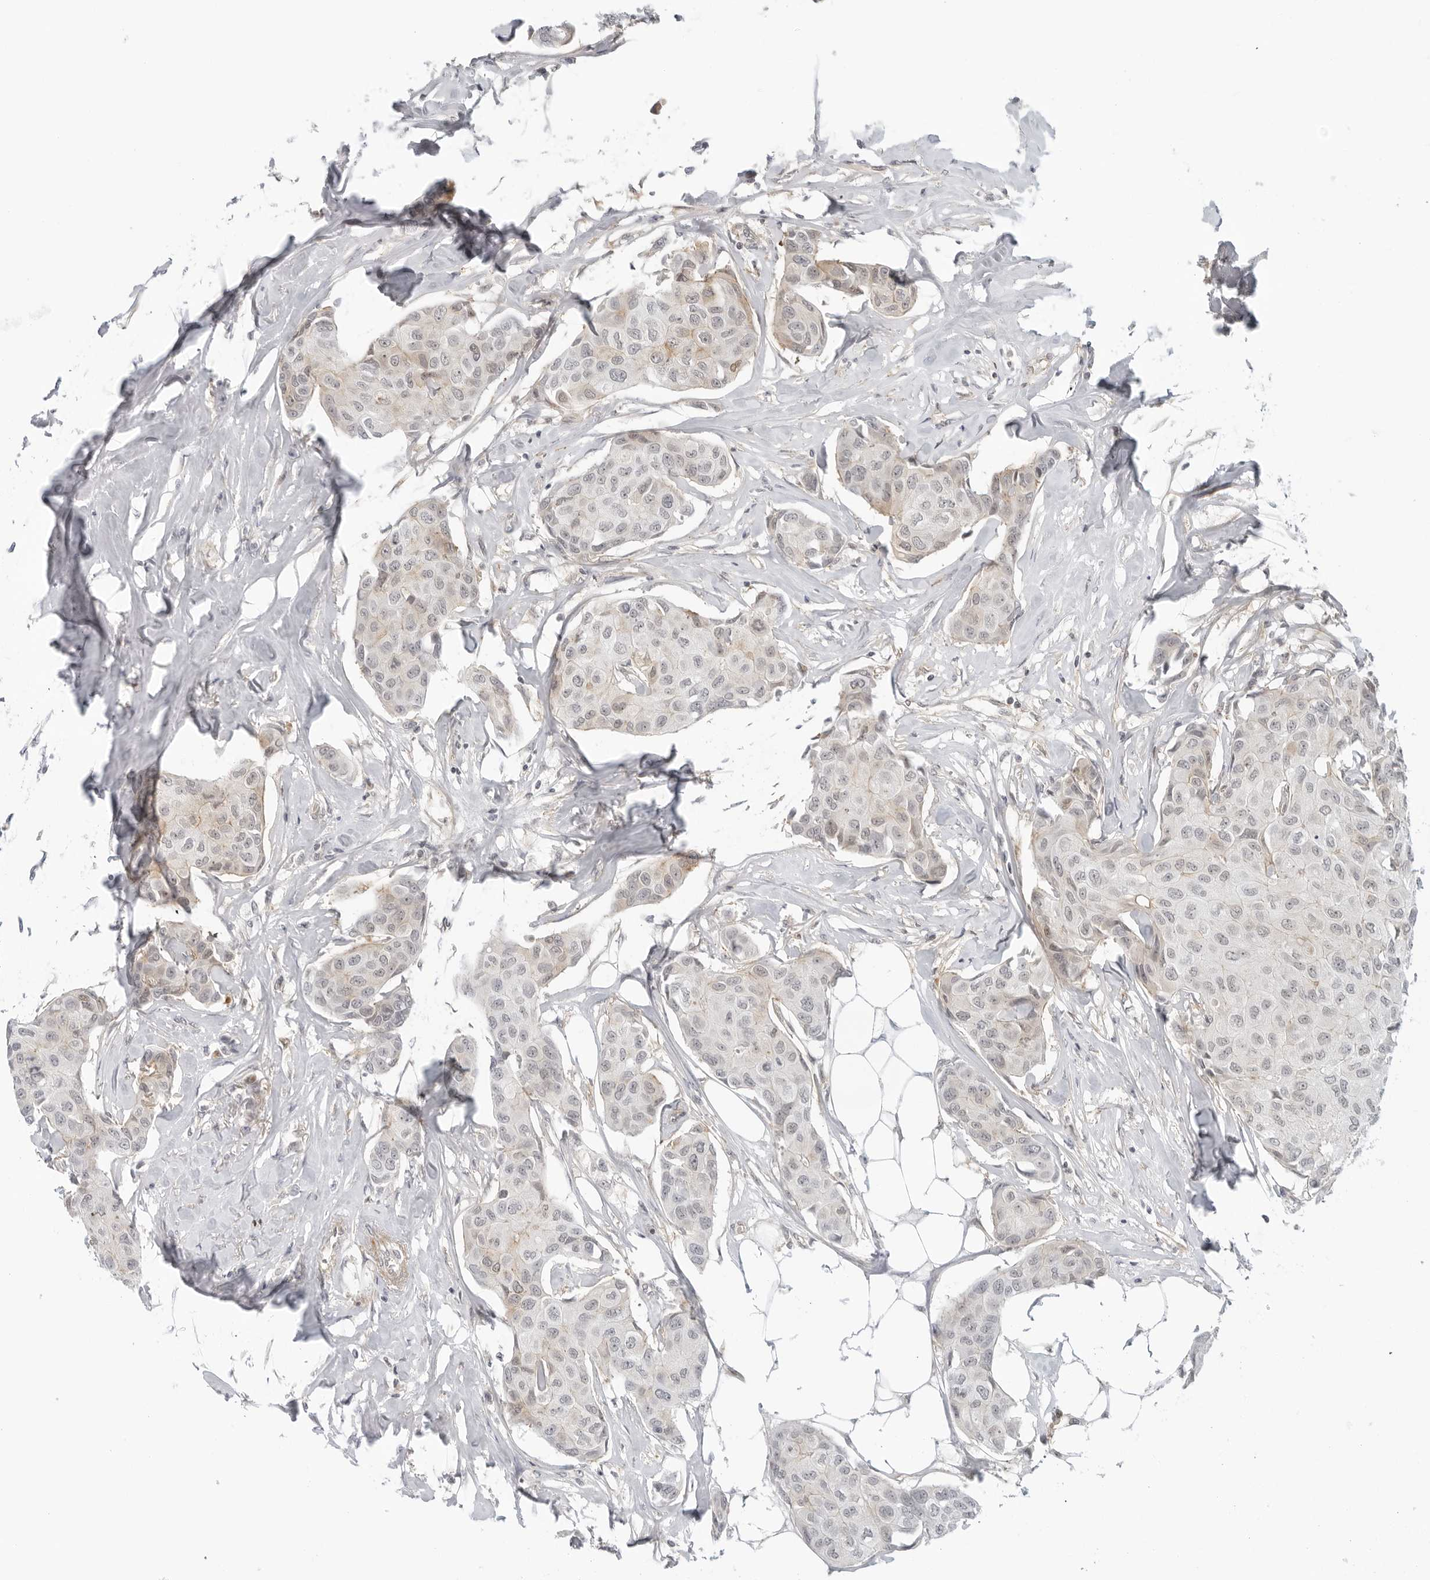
{"staining": {"intensity": "weak", "quantity": "<25%", "location": "cytoplasmic/membranous"}, "tissue": "breast cancer", "cell_type": "Tumor cells", "image_type": "cancer", "snomed": [{"axis": "morphology", "description": "Duct carcinoma"}, {"axis": "topography", "description": "Breast"}], "caption": "High magnification brightfield microscopy of intraductal carcinoma (breast) stained with DAB (brown) and counterstained with hematoxylin (blue): tumor cells show no significant staining. Nuclei are stained in blue.", "gene": "SUGCT", "patient": {"sex": "female", "age": 80}}